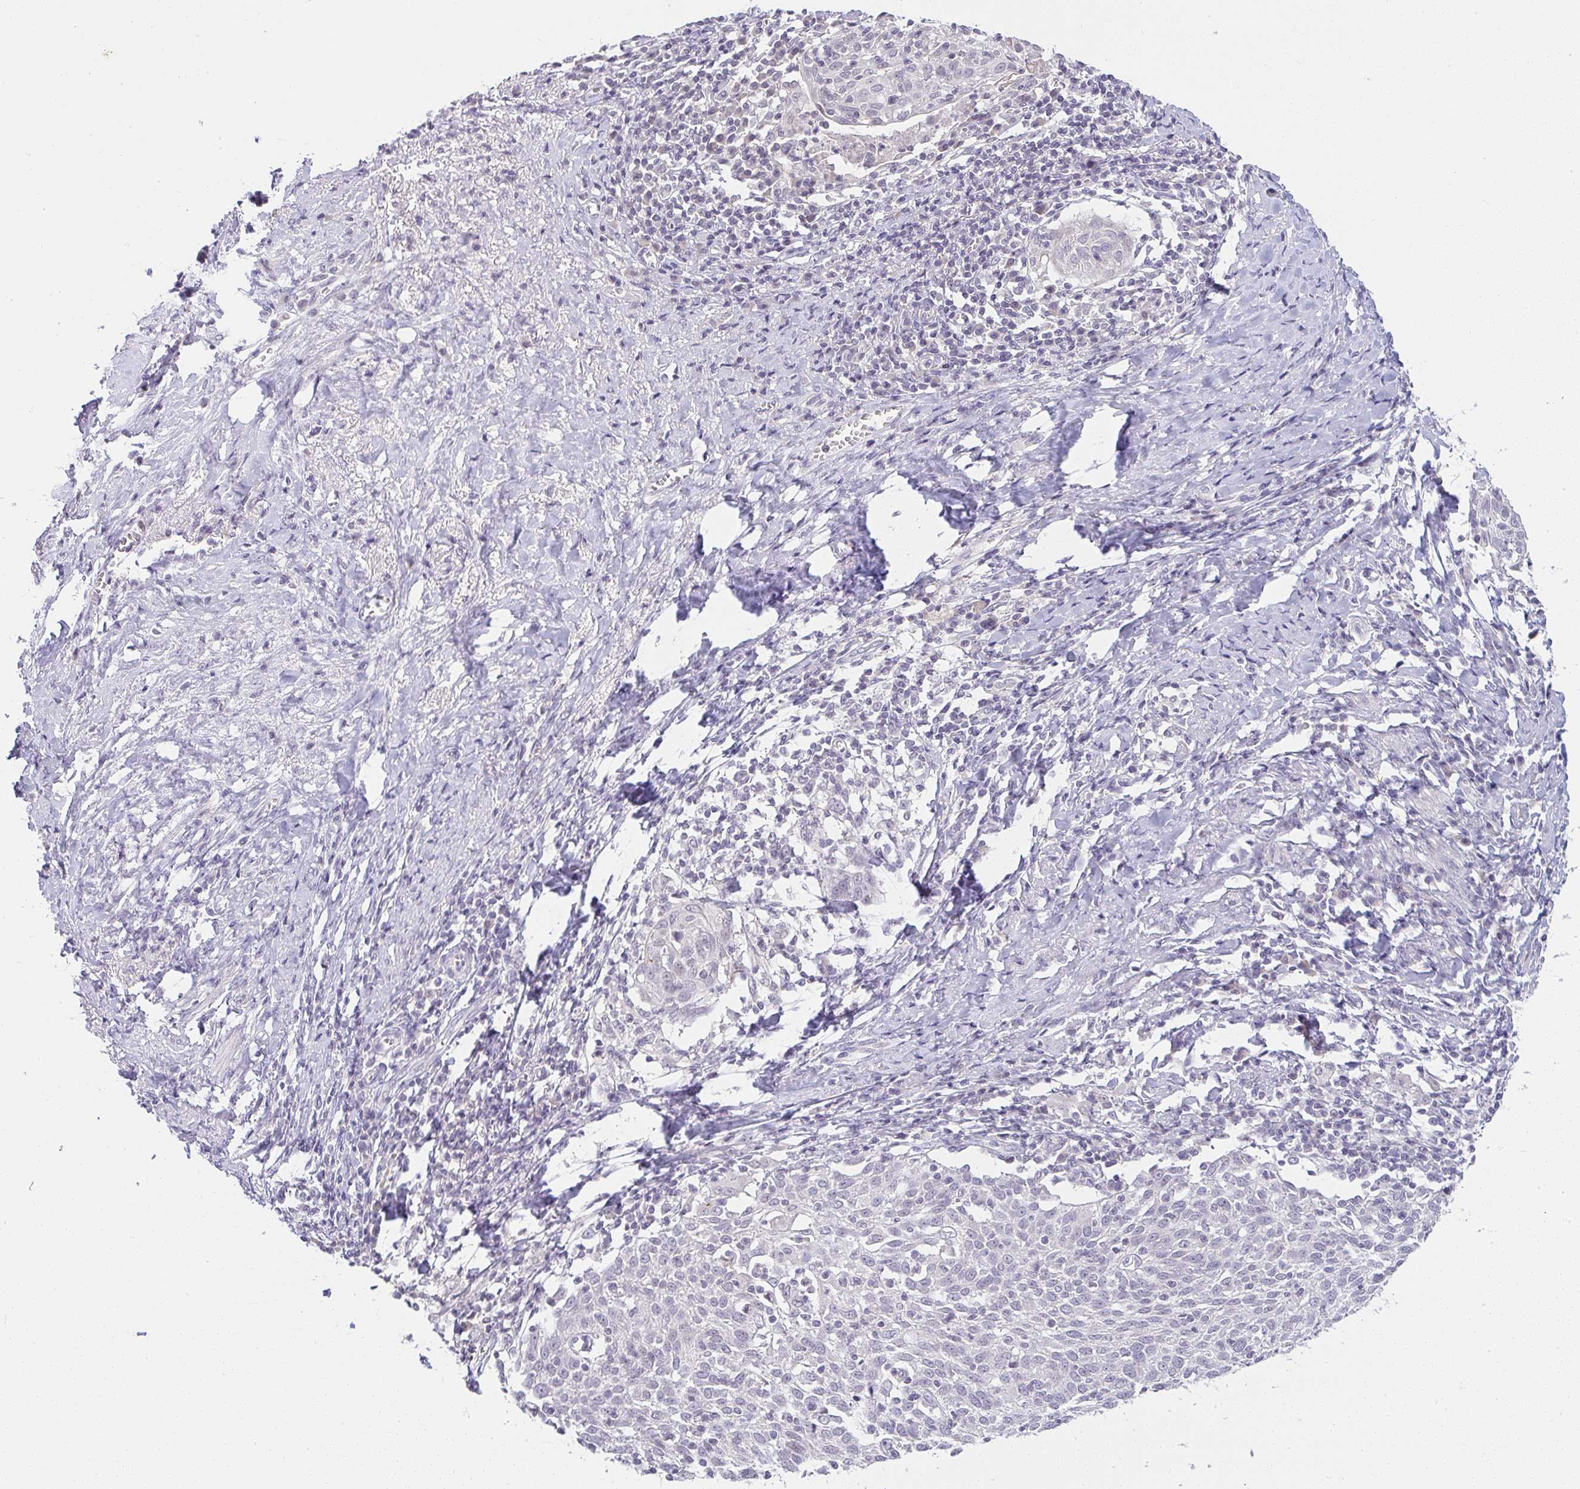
{"staining": {"intensity": "negative", "quantity": "none", "location": "none"}, "tissue": "cervical cancer", "cell_type": "Tumor cells", "image_type": "cancer", "snomed": [{"axis": "morphology", "description": "Squamous cell carcinoma, NOS"}, {"axis": "topography", "description": "Cervix"}], "caption": "A histopathology image of squamous cell carcinoma (cervical) stained for a protein reveals no brown staining in tumor cells. The staining is performed using DAB (3,3'-diaminobenzidine) brown chromogen with nuclei counter-stained in using hematoxylin.", "gene": "CACNA1S", "patient": {"sex": "female", "age": 52}}